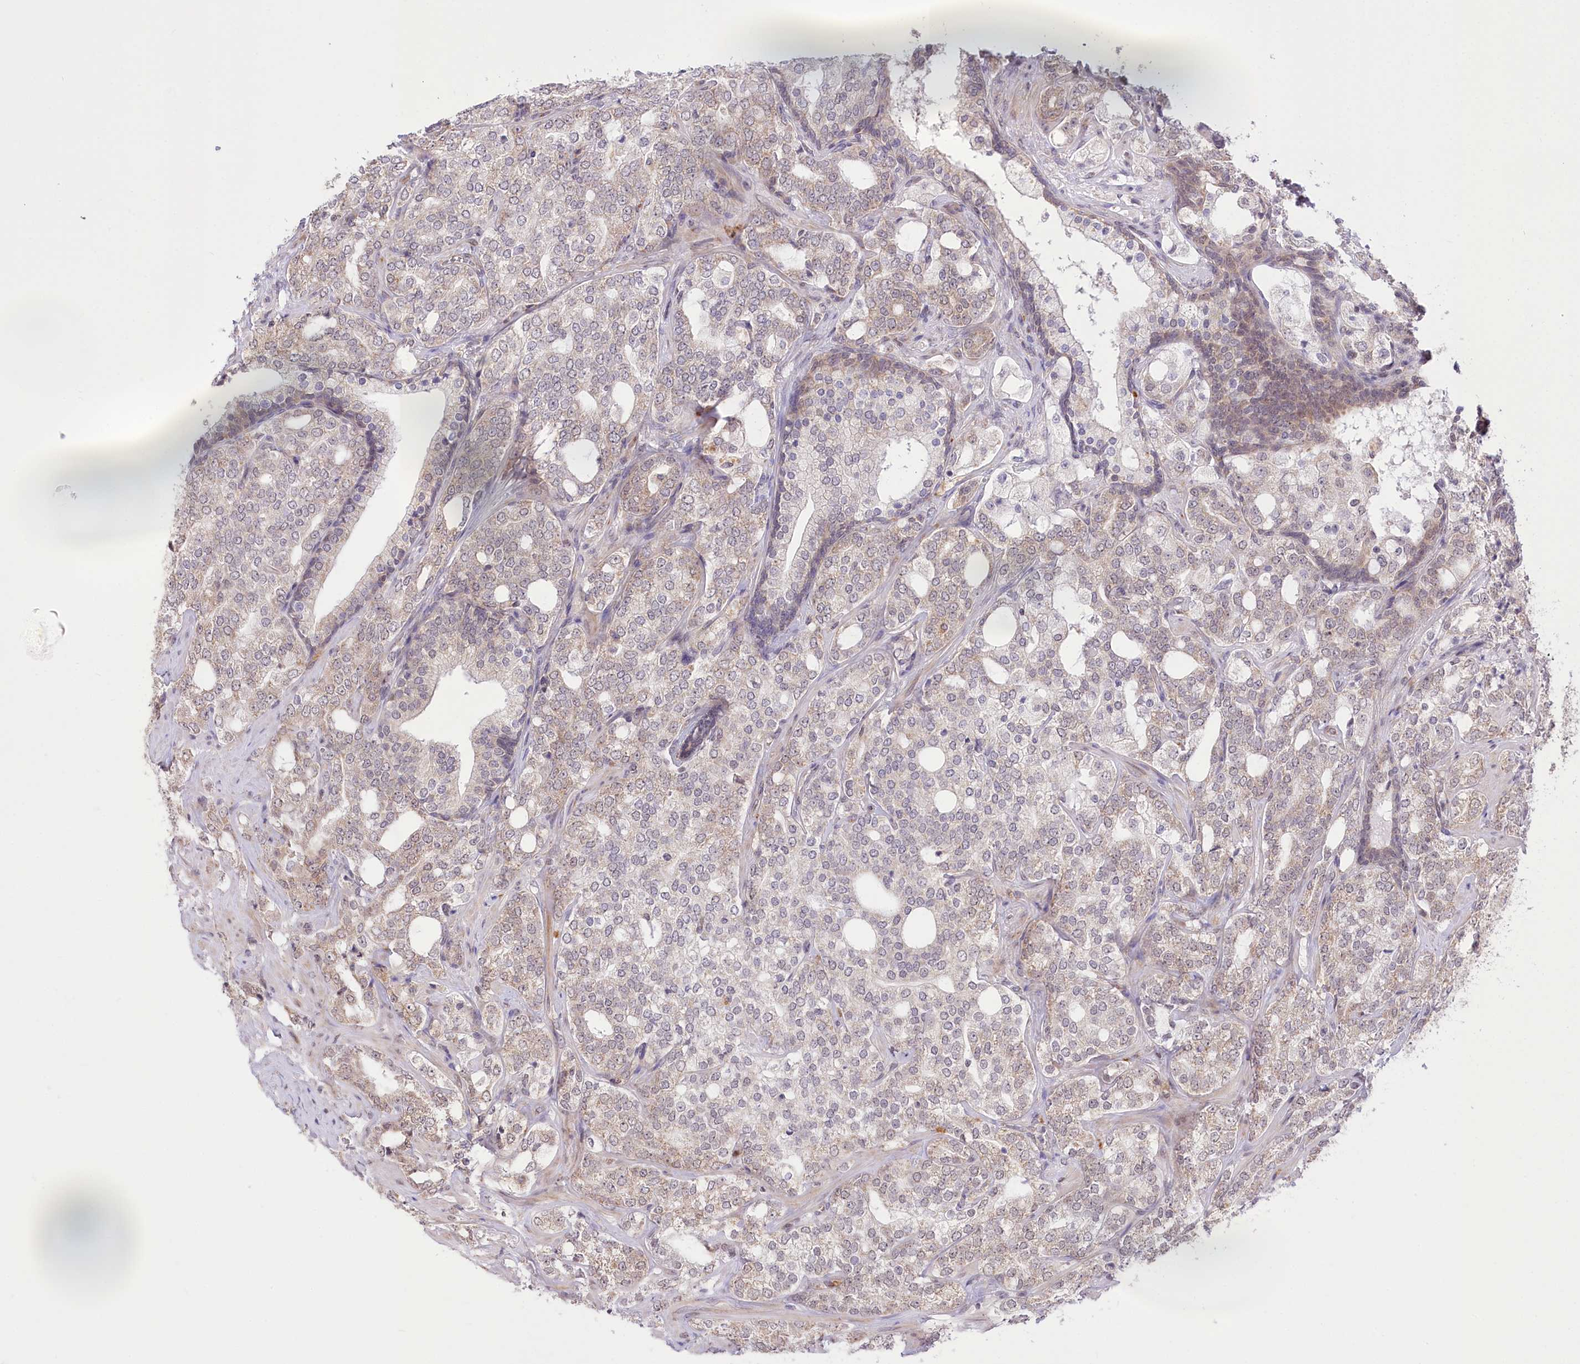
{"staining": {"intensity": "weak", "quantity": "25%-75%", "location": "cytoplasmic/membranous,nuclear"}, "tissue": "prostate cancer", "cell_type": "Tumor cells", "image_type": "cancer", "snomed": [{"axis": "morphology", "description": "Adenocarcinoma, High grade"}, {"axis": "topography", "description": "Prostate"}], "caption": "An image of prostate adenocarcinoma (high-grade) stained for a protein demonstrates weak cytoplasmic/membranous and nuclear brown staining in tumor cells.", "gene": "ZMAT2", "patient": {"sex": "male", "age": 64}}